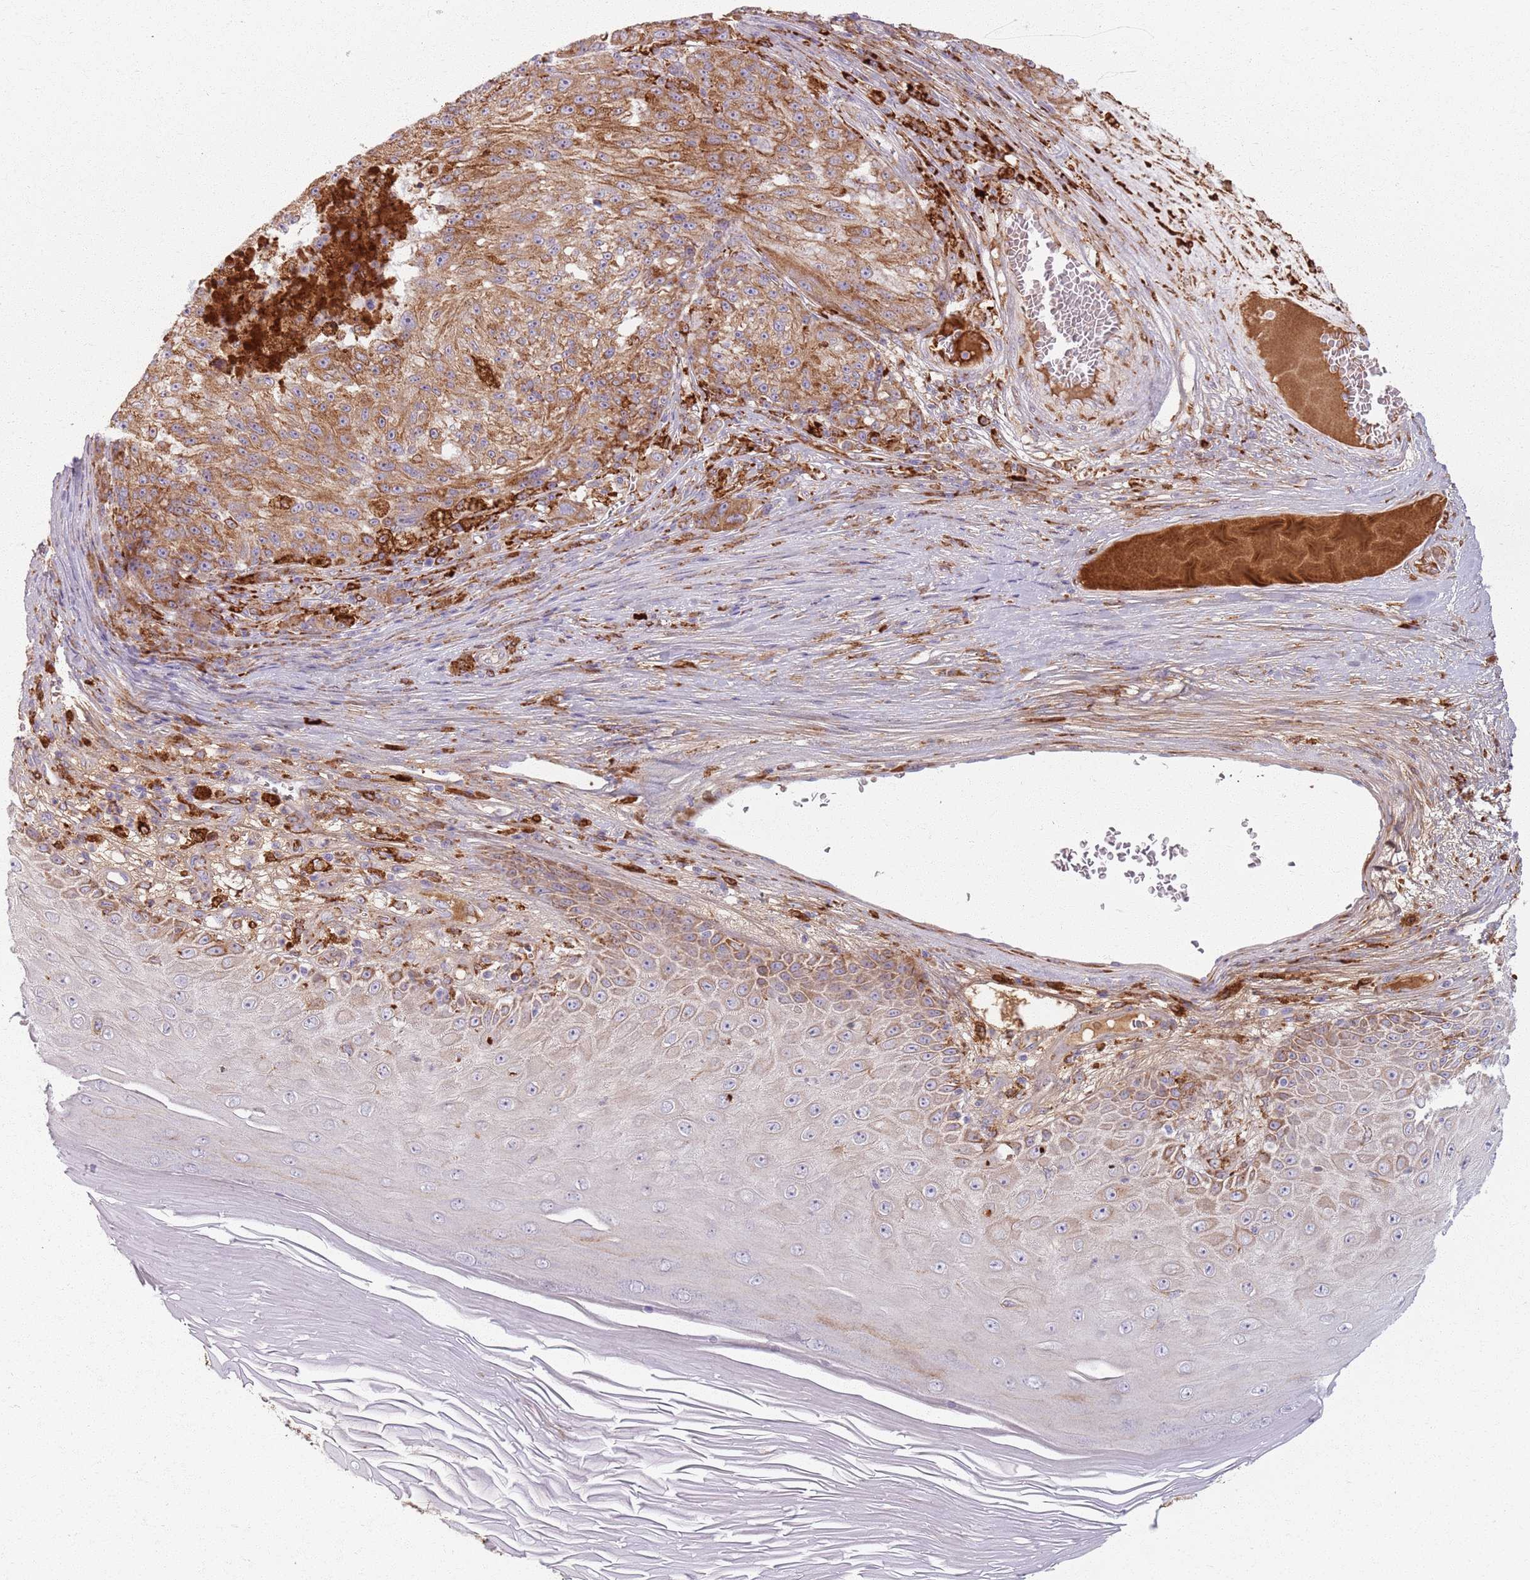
{"staining": {"intensity": "moderate", "quantity": ">75%", "location": "cytoplasmic/membranous"}, "tissue": "melanoma", "cell_type": "Tumor cells", "image_type": "cancer", "snomed": [{"axis": "morphology", "description": "Malignant melanoma, NOS"}, {"axis": "topography", "description": "Skin"}], "caption": "The image exhibits immunohistochemical staining of malignant melanoma. There is moderate cytoplasmic/membranous staining is identified in about >75% of tumor cells.", "gene": "COLGALT1", "patient": {"sex": "male", "age": 53}}